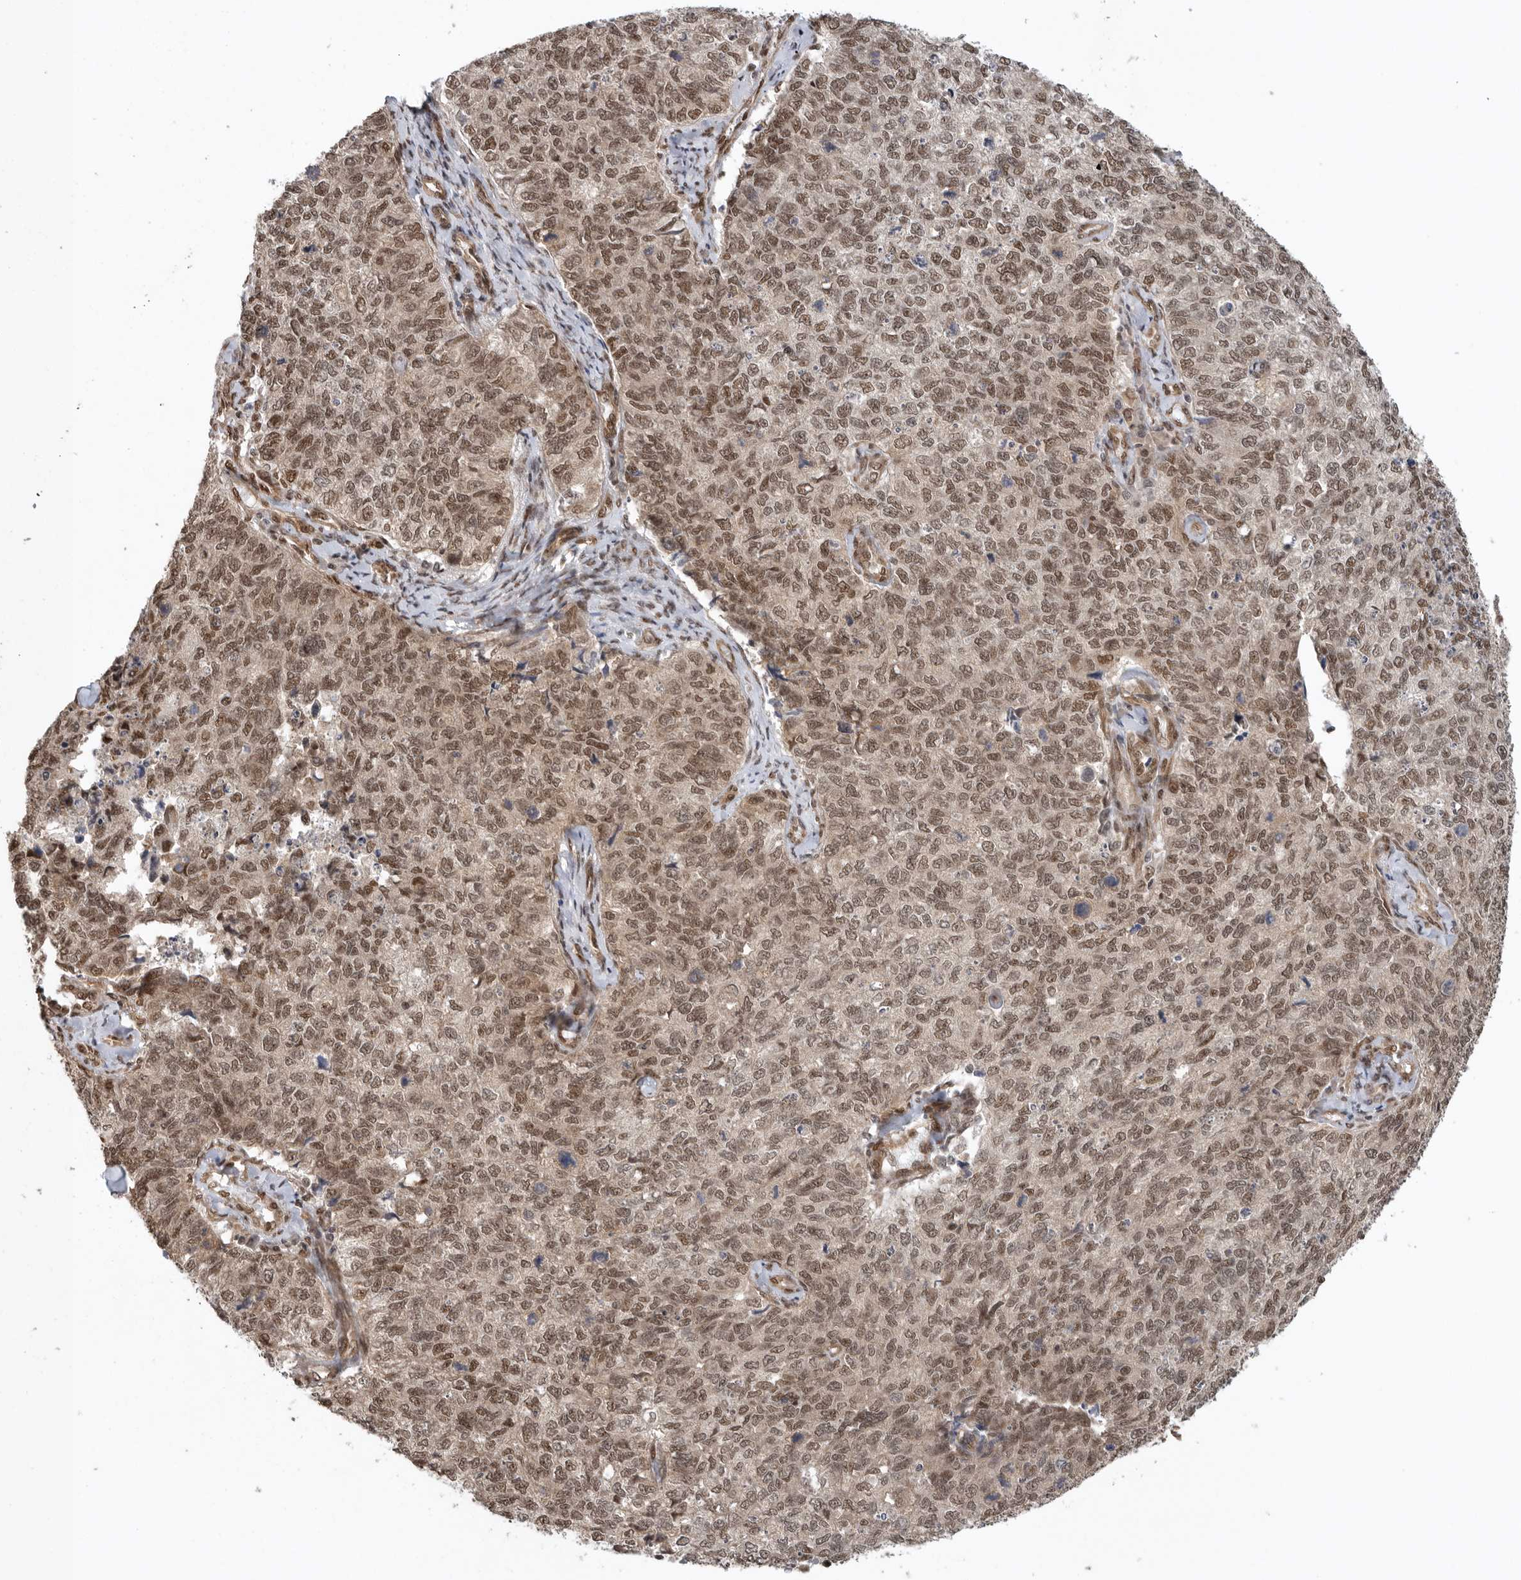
{"staining": {"intensity": "moderate", "quantity": ">75%", "location": "cytoplasmic/membranous,nuclear"}, "tissue": "cervical cancer", "cell_type": "Tumor cells", "image_type": "cancer", "snomed": [{"axis": "morphology", "description": "Squamous cell carcinoma, NOS"}, {"axis": "topography", "description": "Cervix"}], "caption": "Immunohistochemical staining of cervical cancer exhibits moderate cytoplasmic/membranous and nuclear protein staining in approximately >75% of tumor cells.", "gene": "VPS50", "patient": {"sex": "female", "age": 63}}